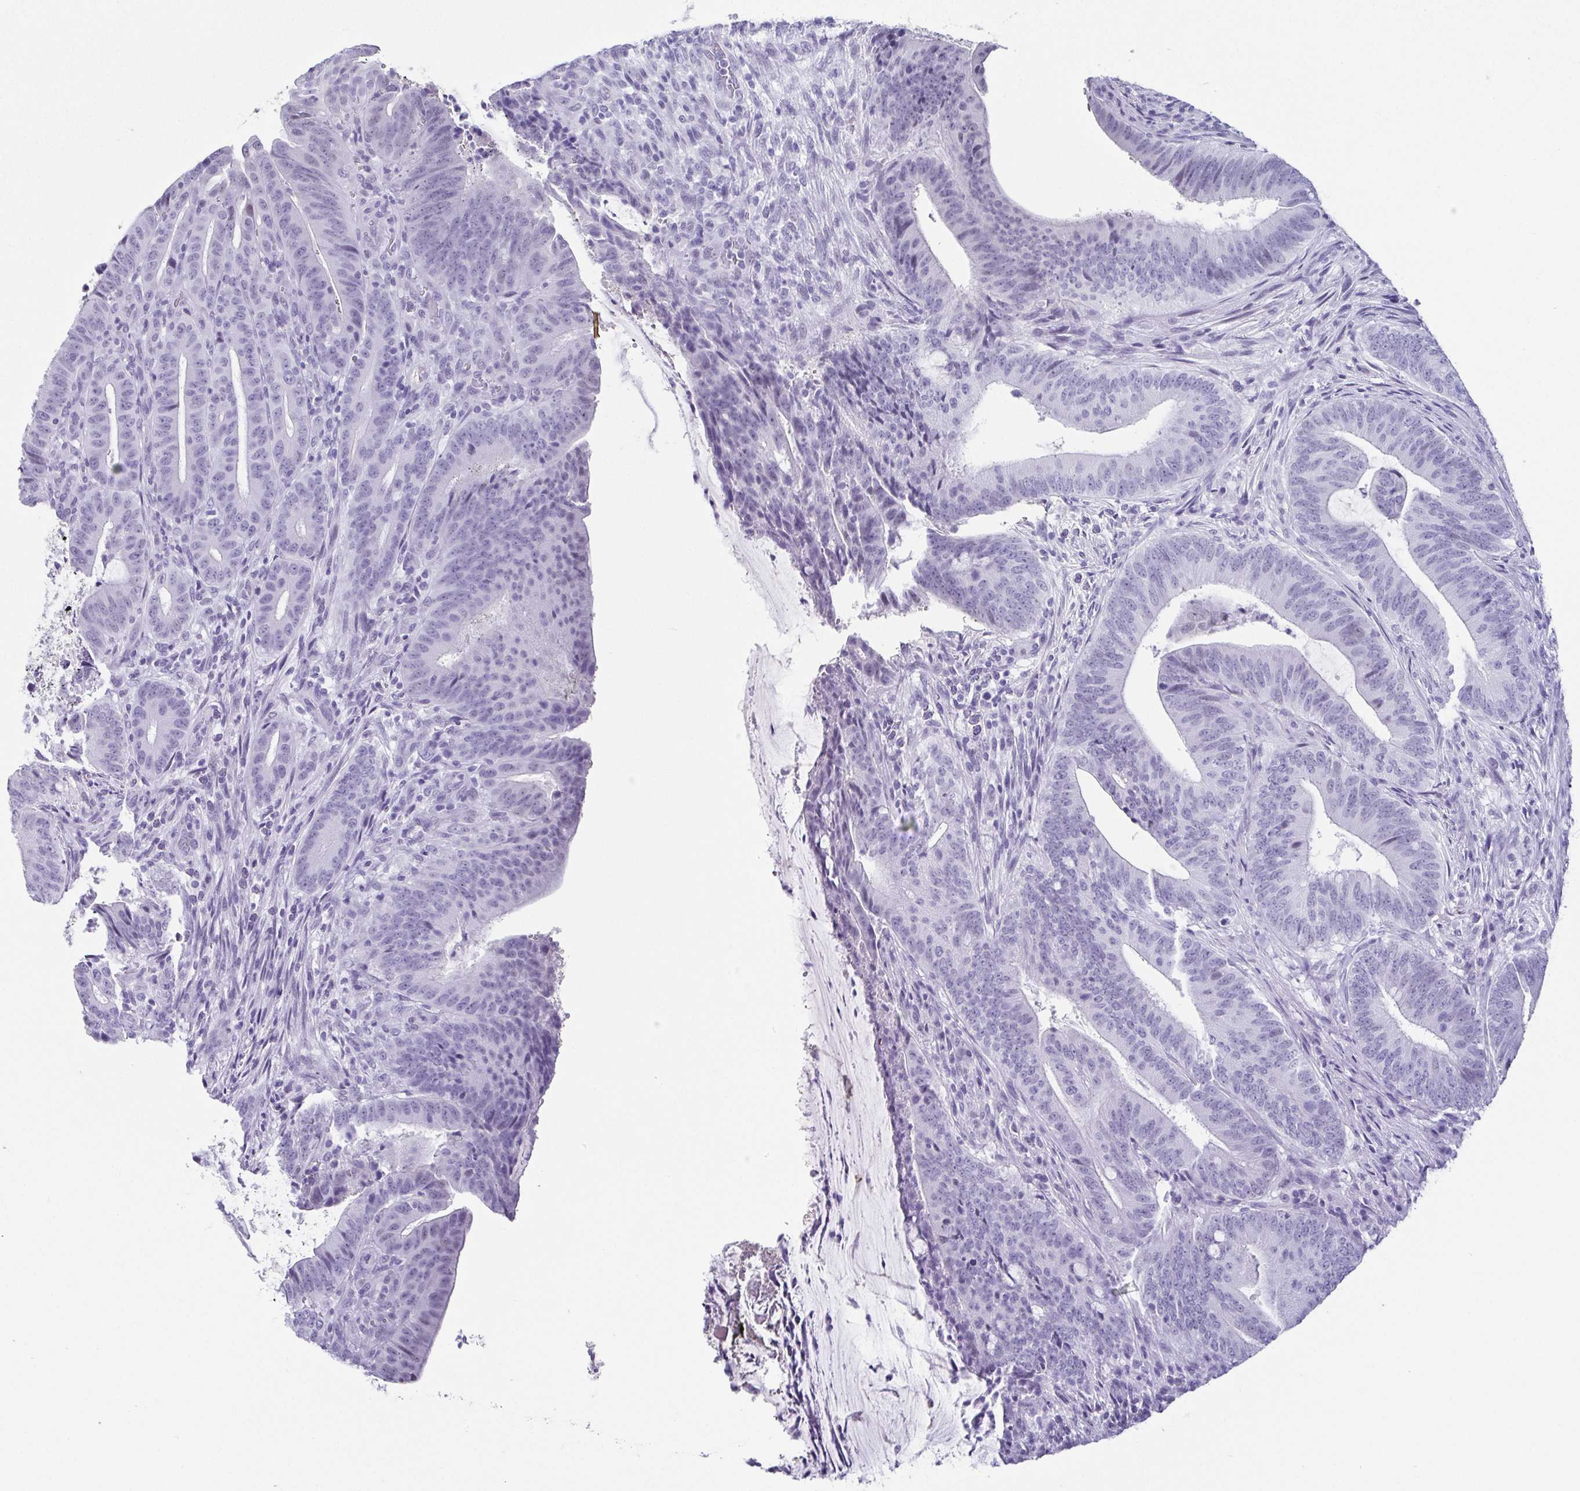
{"staining": {"intensity": "negative", "quantity": "none", "location": "none"}, "tissue": "colorectal cancer", "cell_type": "Tumor cells", "image_type": "cancer", "snomed": [{"axis": "morphology", "description": "Adenocarcinoma, NOS"}, {"axis": "topography", "description": "Colon"}], "caption": "Tumor cells show no significant positivity in colorectal adenocarcinoma.", "gene": "ESX1", "patient": {"sex": "female", "age": 43}}